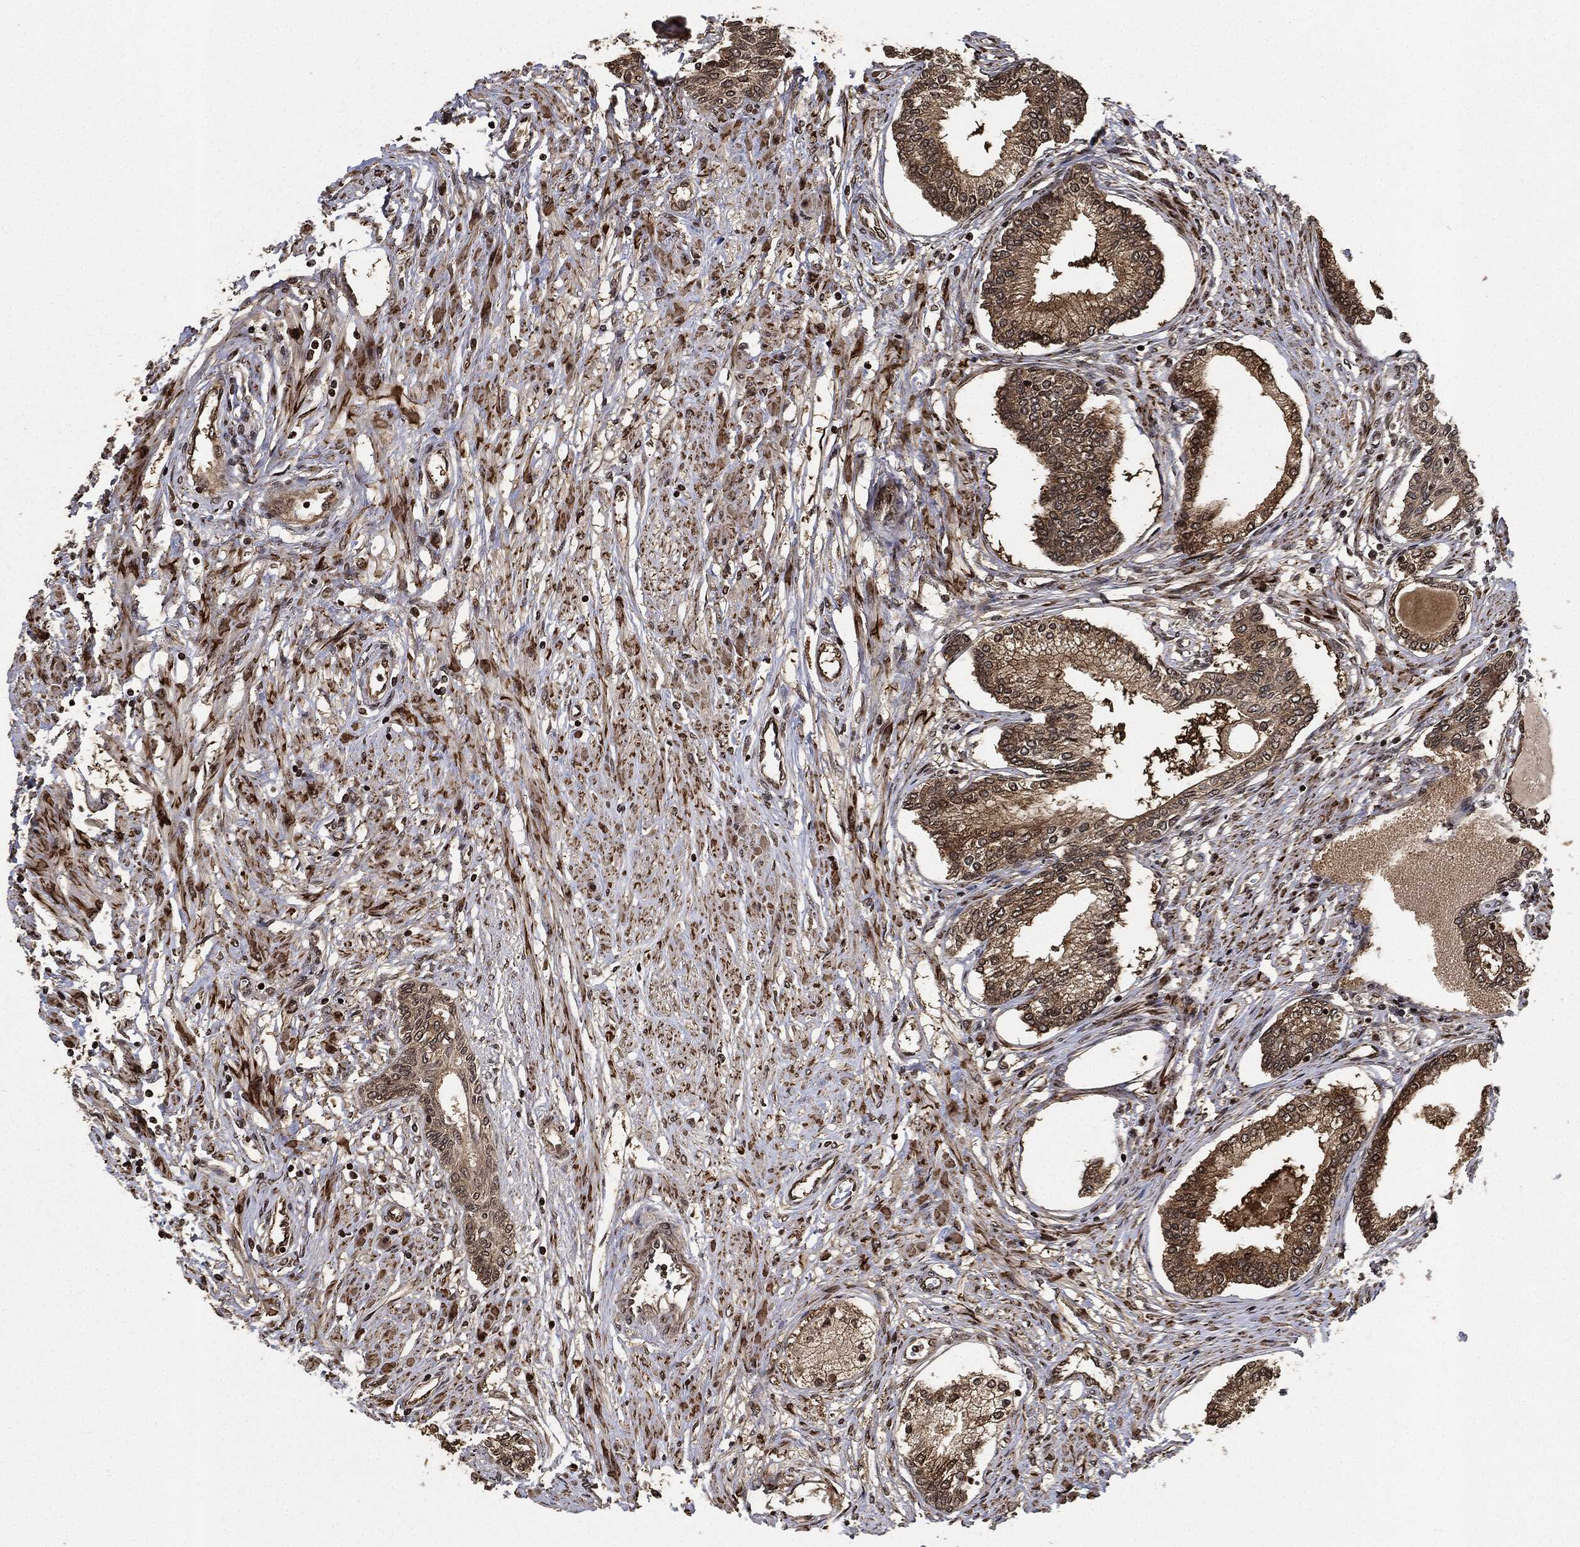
{"staining": {"intensity": "moderate", "quantity": ">75%", "location": "cytoplasmic/membranous,nuclear"}, "tissue": "prostate cancer", "cell_type": "Tumor cells", "image_type": "cancer", "snomed": [{"axis": "morphology", "description": "Adenocarcinoma, Low grade"}, {"axis": "topography", "description": "Prostate and seminal vesicle, NOS"}], "caption": "Adenocarcinoma (low-grade) (prostate) stained with DAB immunohistochemistry (IHC) shows medium levels of moderate cytoplasmic/membranous and nuclear staining in about >75% of tumor cells.", "gene": "PDK1", "patient": {"sex": "male", "age": 61}}